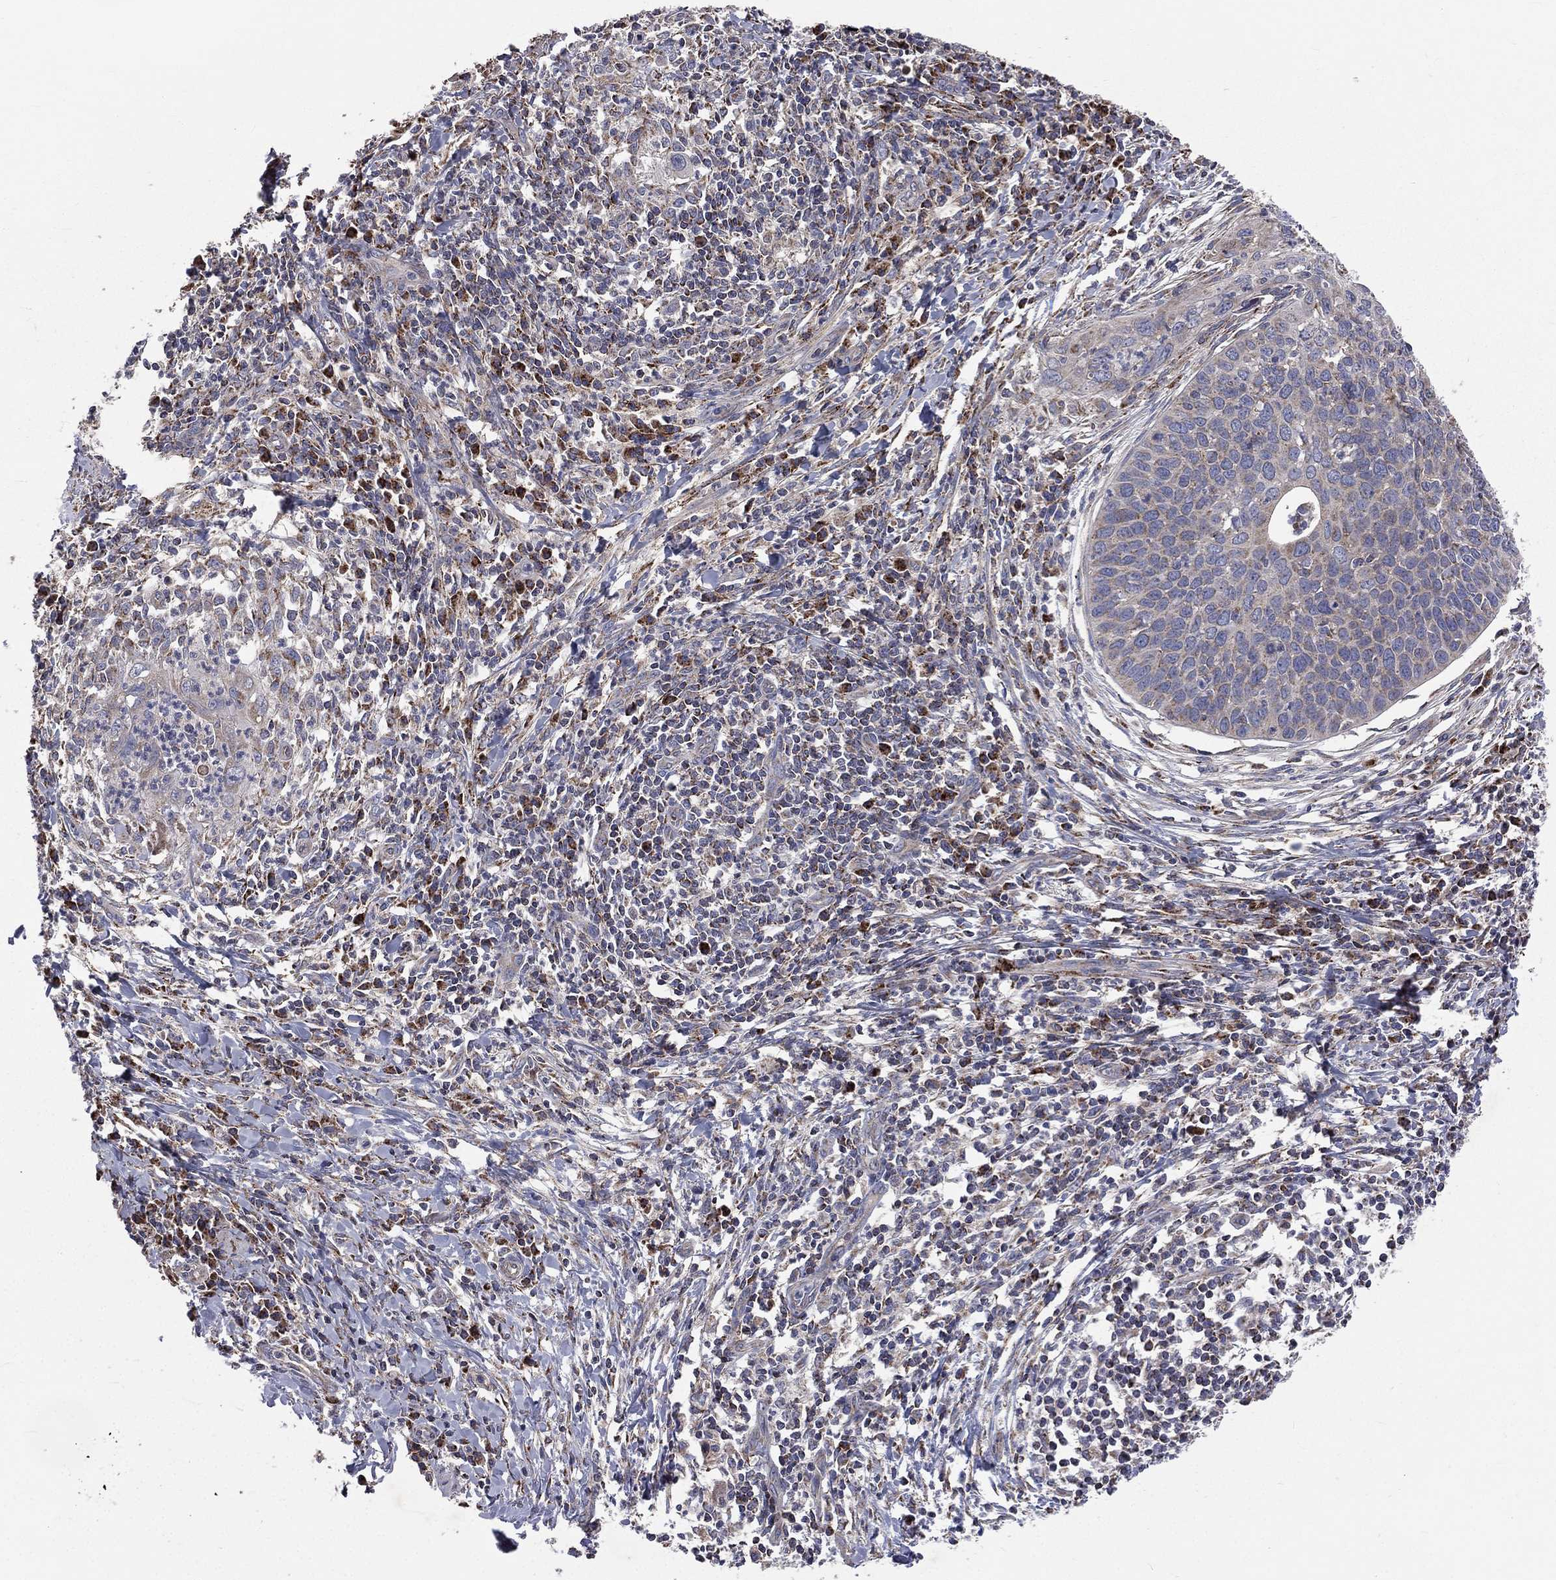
{"staining": {"intensity": "negative", "quantity": "none", "location": "none"}, "tissue": "cervical cancer", "cell_type": "Tumor cells", "image_type": "cancer", "snomed": [{"axis": "morphology", "description": "Squamous cell carcinoma, NOS"}, {"axis": "topography", "description": "Cervix"}], "caption": "Immunohistochemical staining of squamous cell carcinoma (cervical) shows no significant expression in tumor cells.", "gene": "GPD1", "patient": {"sex": "female", "age": 26}}